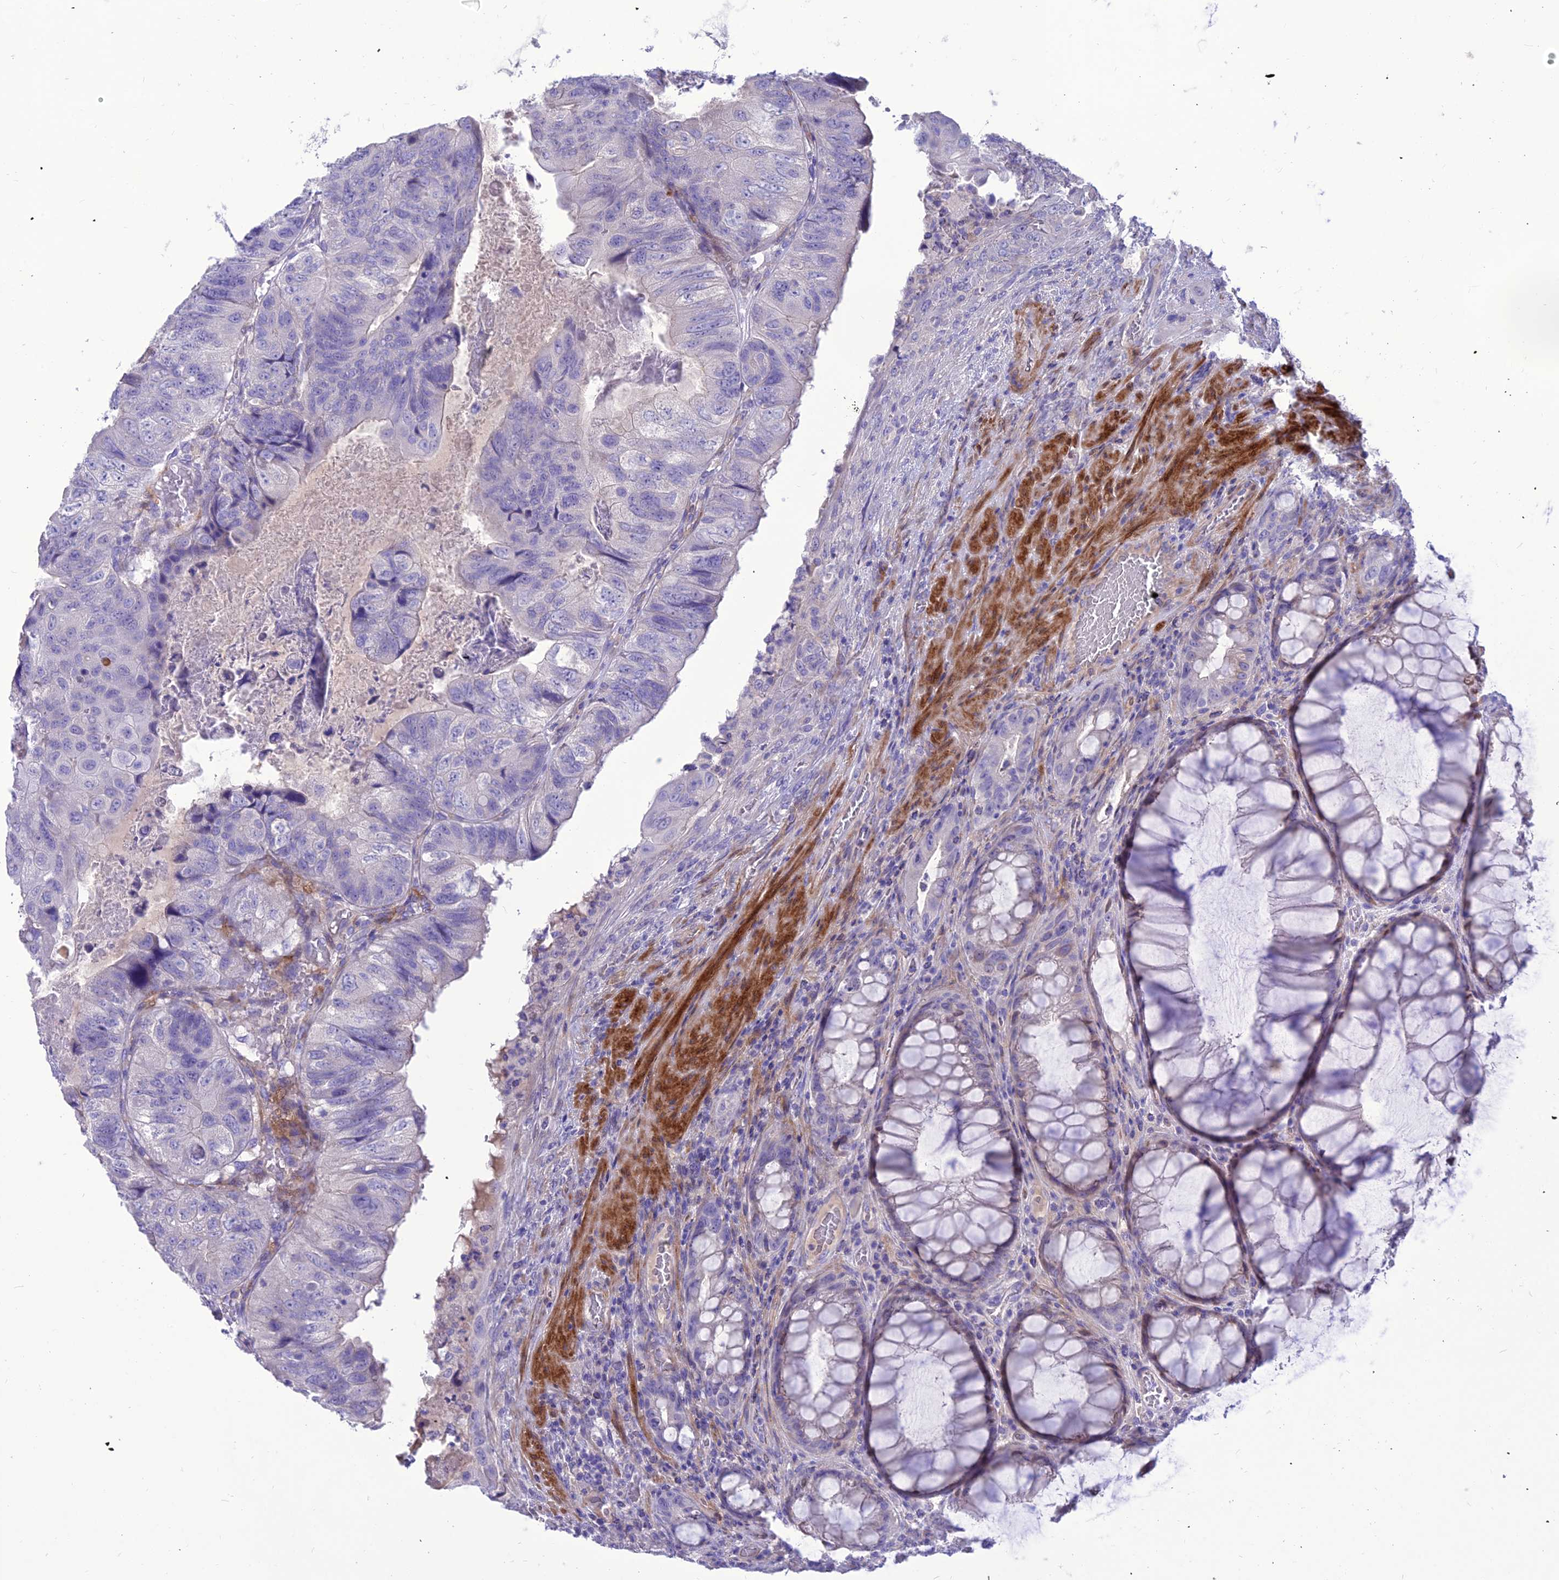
{"staining": {"intensity": "negative", "quantity": "none", "location": "none"}, "tissue": "colorectal cancer", "cell_type": "Tumor cells", "image_type": "cancer", "snomed": [{"axis": "morphology", "description": "Adenocarcinoma, NOS"}, {"axis": "topography", "description": "Rectum"}], "caption": "Tumor cells are negative for protein expression in human colorectal cancer.", "gene": "TEKT3", "patient": {"sex": "male", "age": 63}}